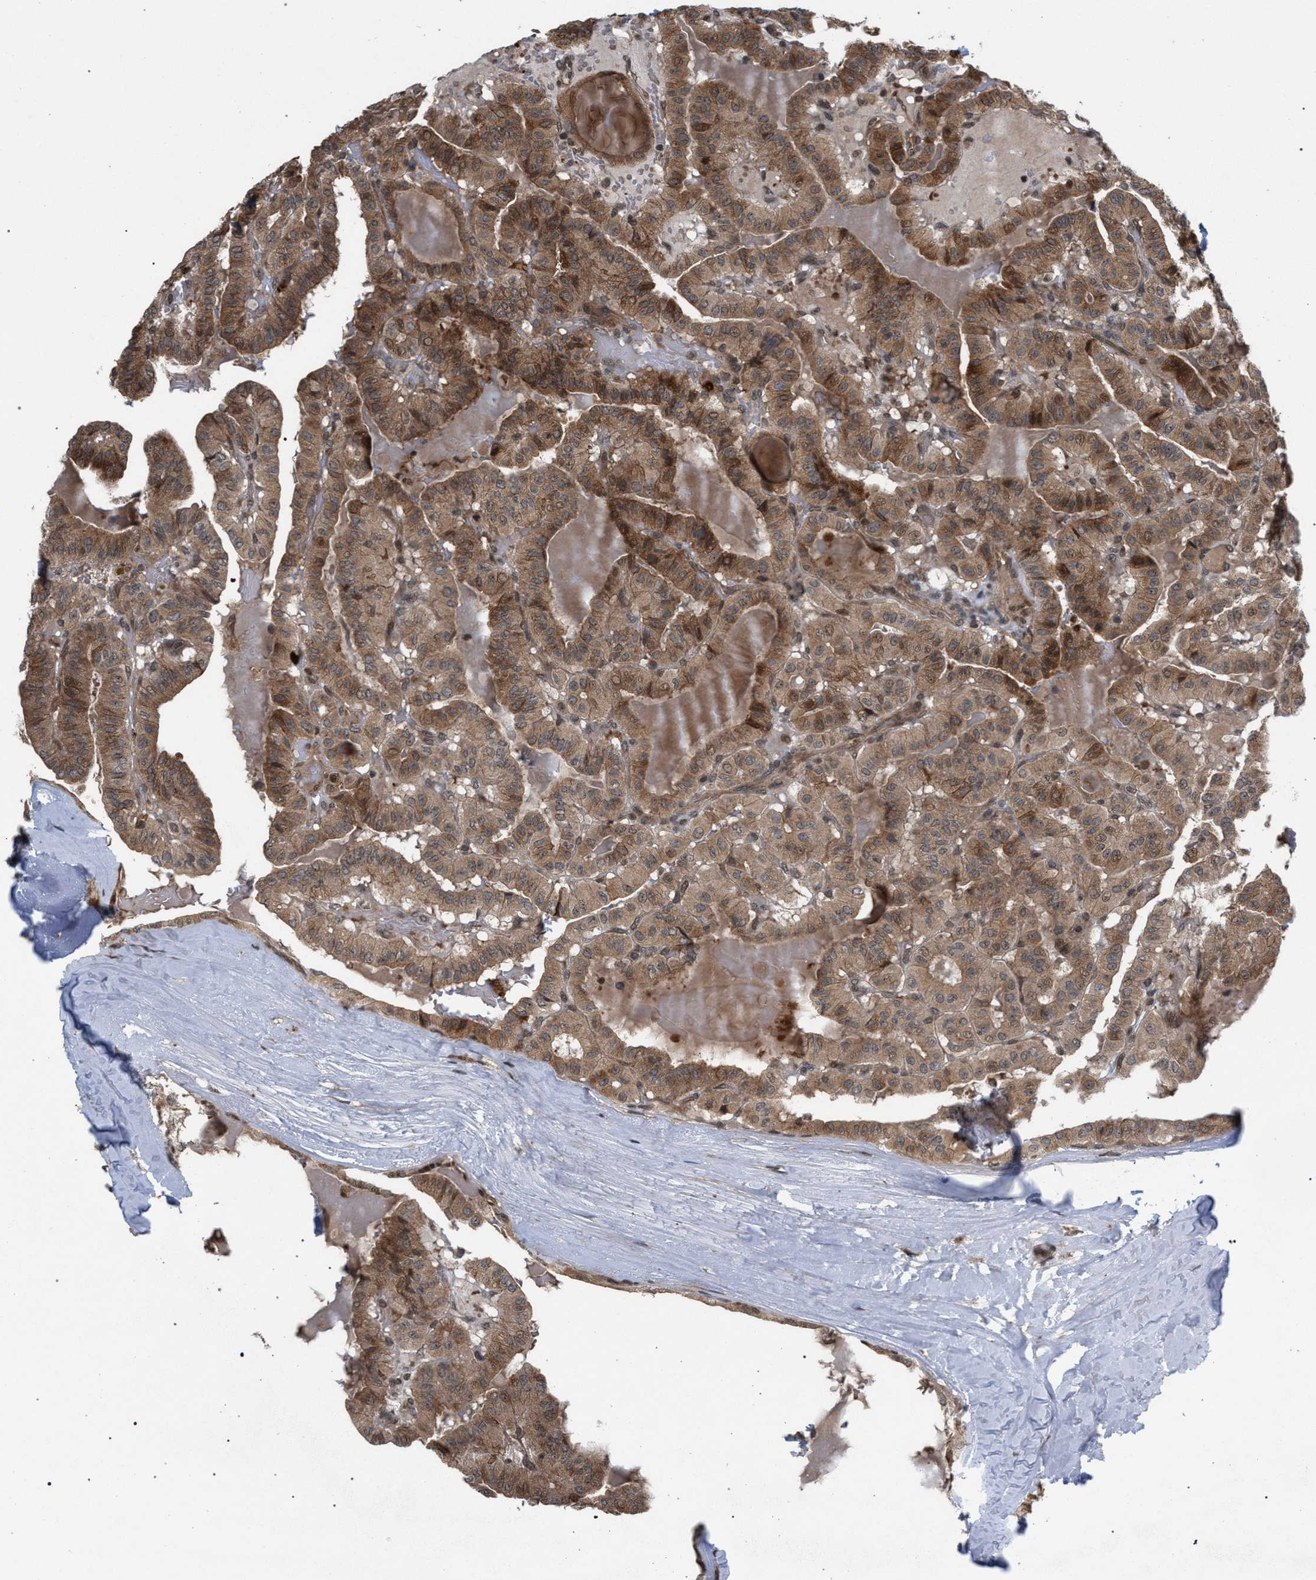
{"staining": {"intensity": "moderate", "quantity": ">75%", "location": "cytoplasmic/membranous"}, "tissue": "thyroid cancer", "cell_type": "Tumor cells", "image_type": "cancer", "snomed": [{"axis": "morphology", "description": "Papillary adenocarcinoma, NOS"}, {"axis": "topography", "description": "Thyroid gland"}], "caption": "A brown stain highlights moderate cytoplasmic/membranous positivity of a protein in thyroid cancer tumor cells. (brown staining indicates protein expression, while blue staining denotes nuclei).", "gene": "IRAK4", "patient": {"sex": "male", "age": 77}}